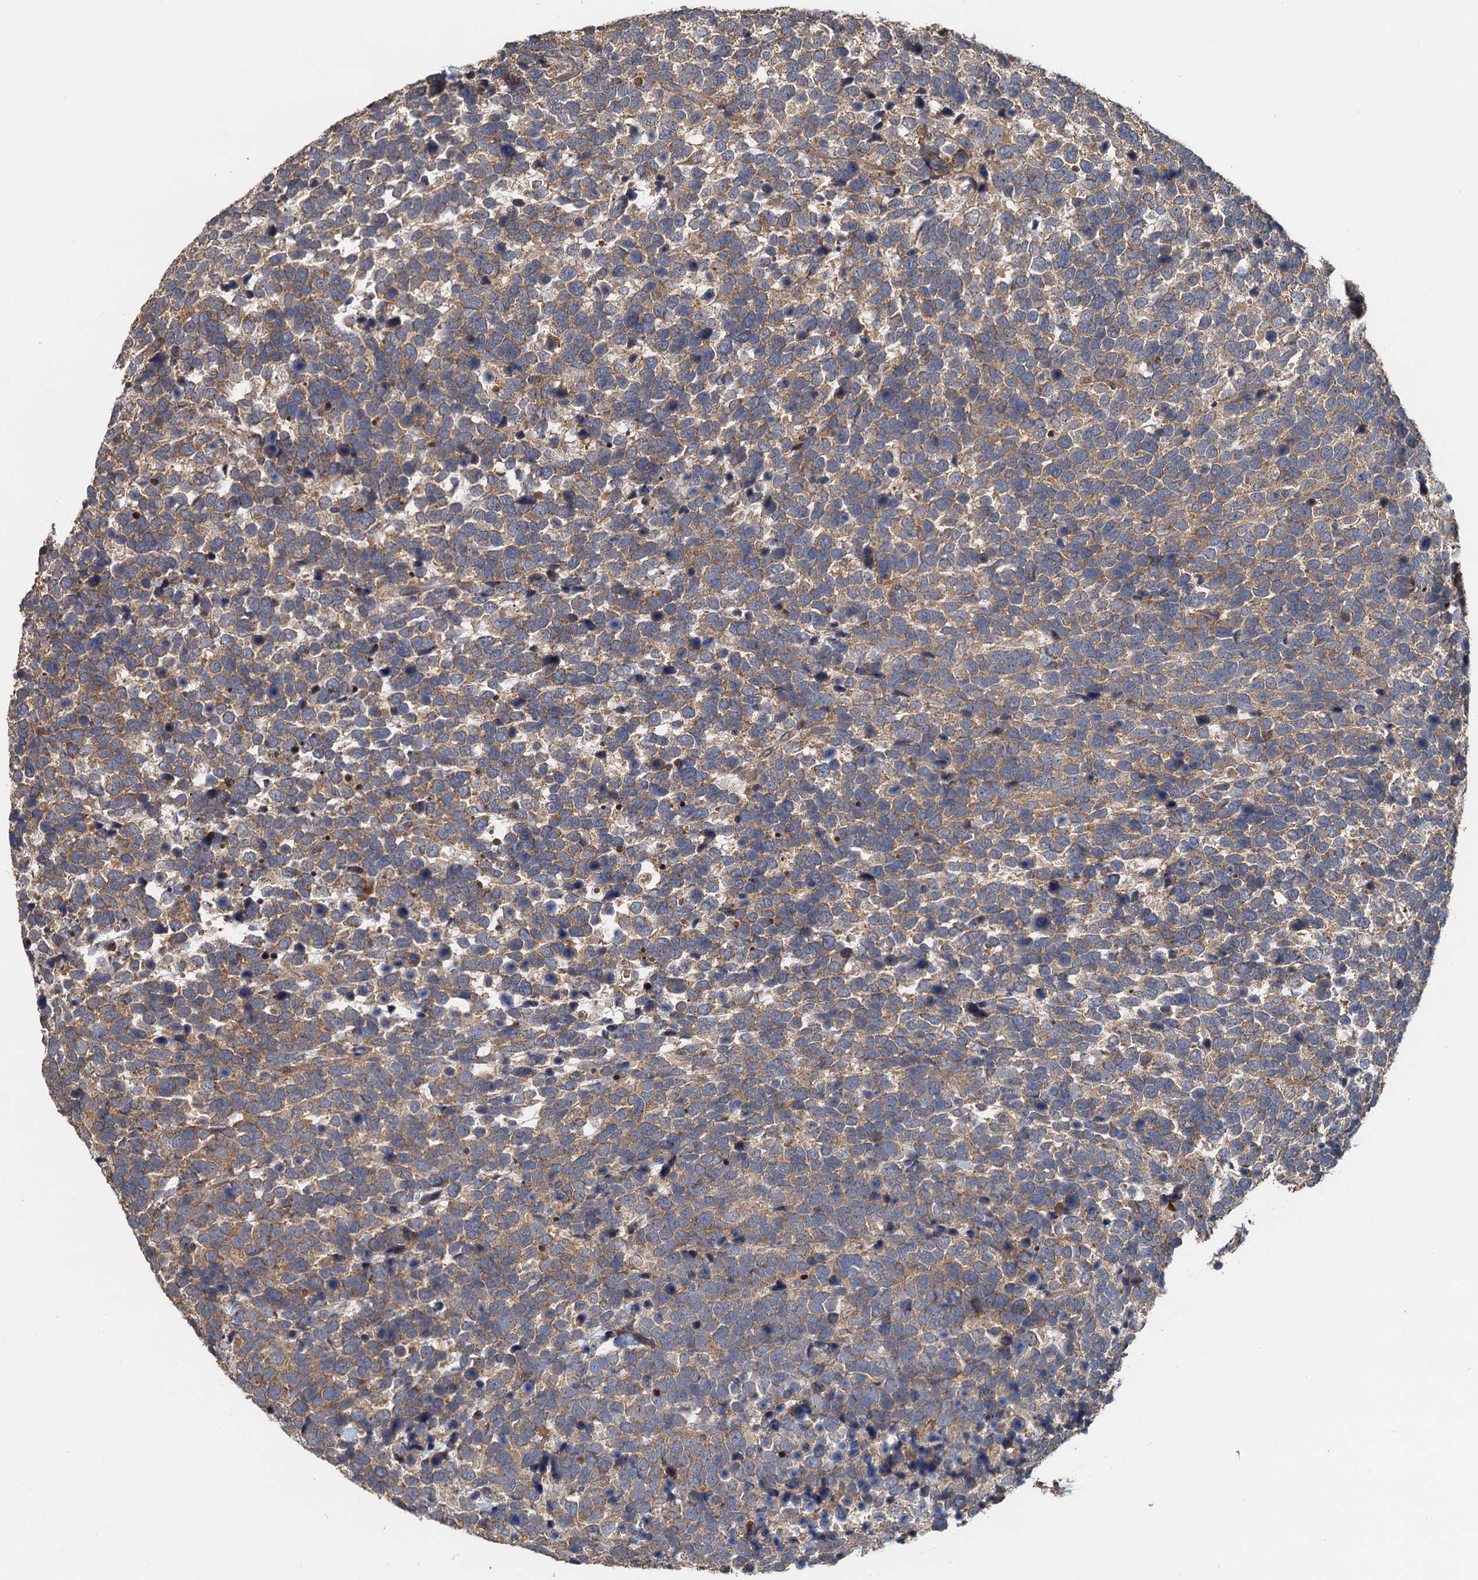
{"staining": {"intensity": "moderate", "quantity": ">75%", "location": "cytoplasmic/membranous"}, "tissue": "urothelial cancer", "cell_type": "Tumor cells", "image_type": "cancer", "snomed": [{"axis": "morphology", "description": "Urothelial carcinoma, High grade"}, {"axis": "topography", "description": "Urinary bladder"}], "caption": "Moderate cytoplasmic/membranous staining is identified in about >75% of tumor cells in urothelial carcinoma (high-grade).", "gene": "MEAK7", "patient": {"sex": "female", "age": 82}}